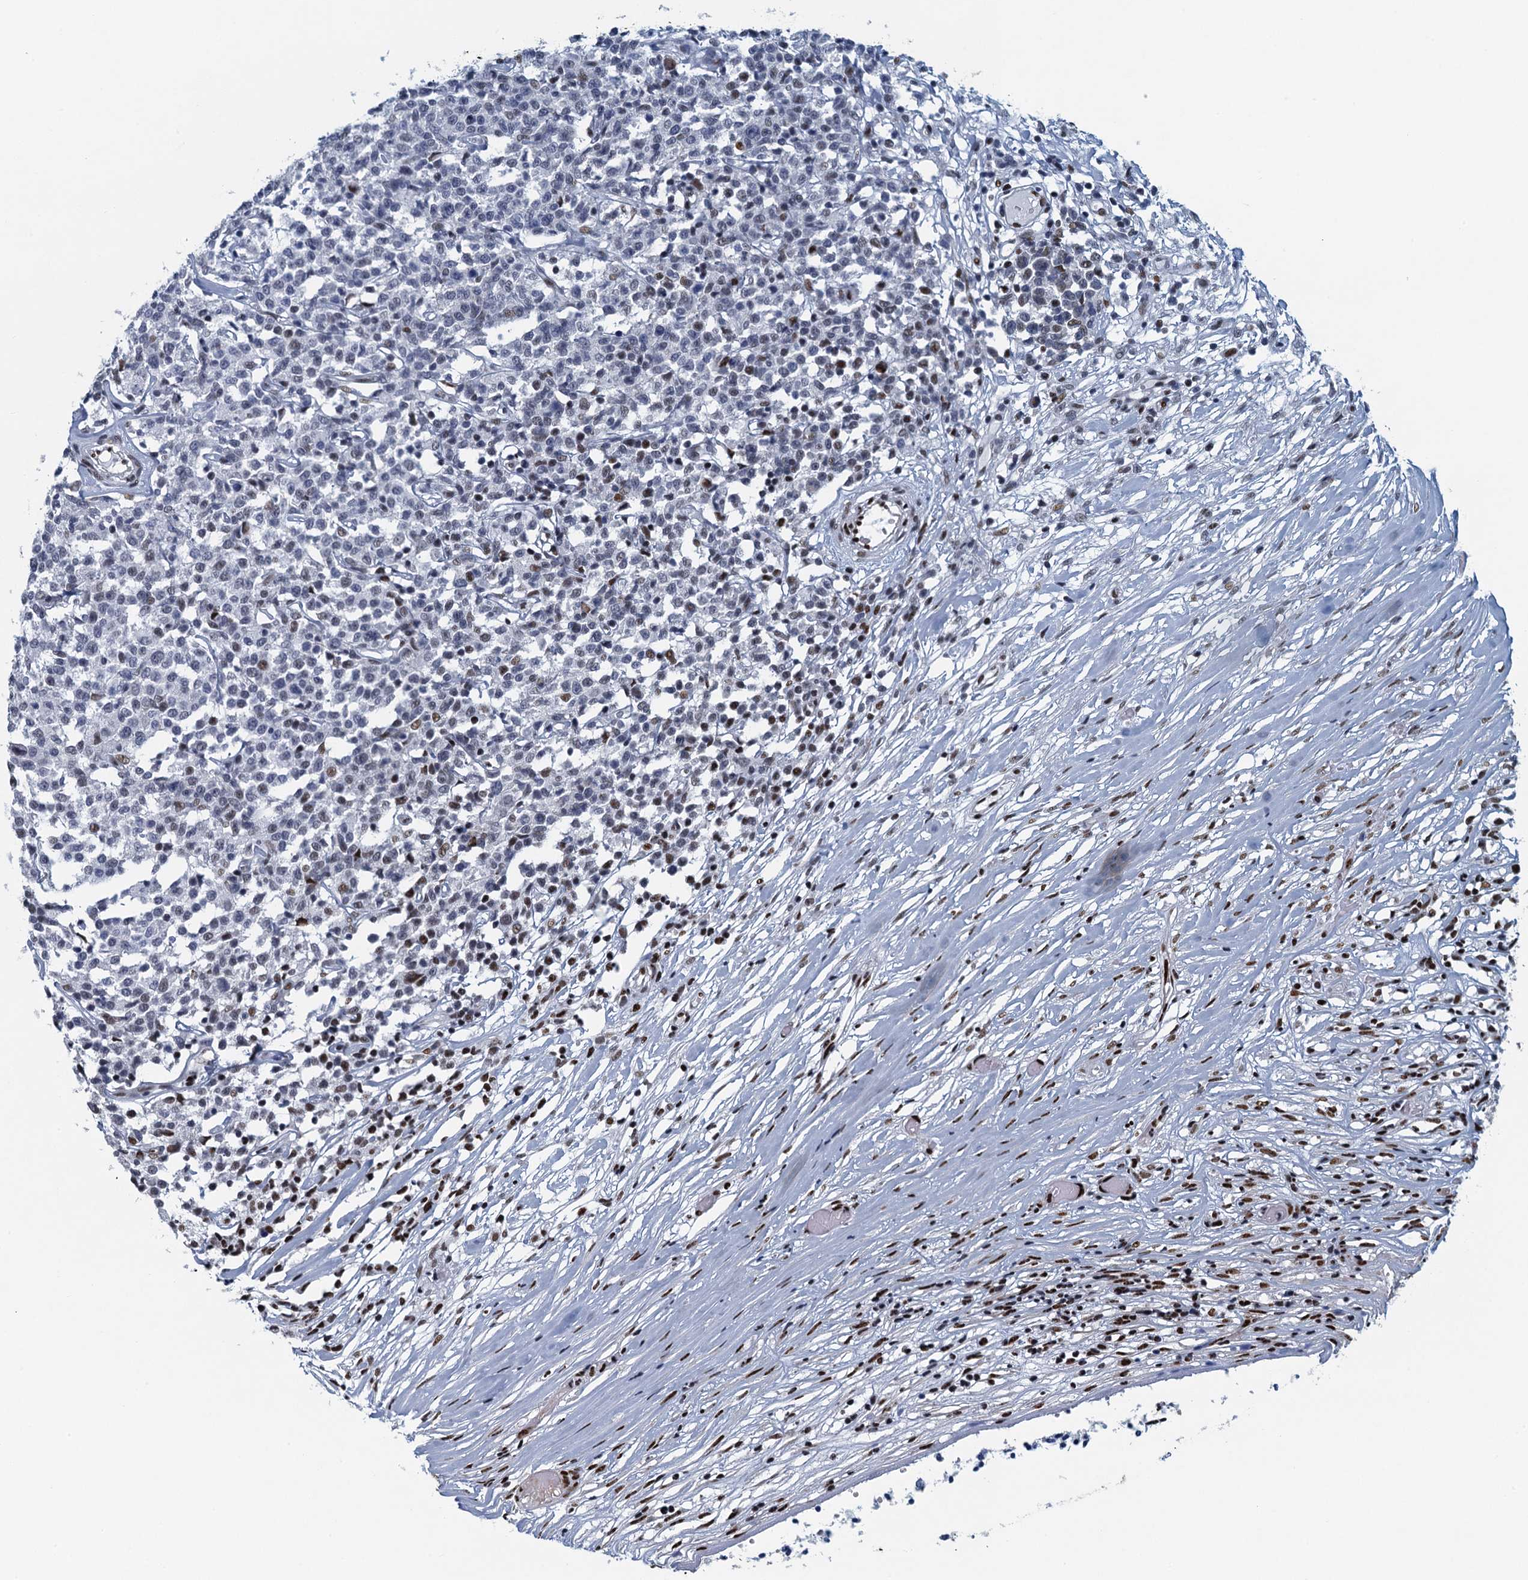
{"staining": {"intensity": "negative", "quantity": "none", "location": "none"}, "tissue": "lymphoma", "cell_type": "Tumor cells", "image_type": "cancer", "snomed": [{"axis": "morphology", "description": "Malignant lymphoma, non-Hodgkin's type, Low grade"}, {"axis": "topography", "description": "Small intestine"}], "caption": "Protein analysis of lymphoma exhibits no significant positivity in tumor cells.", "gene": "TTLL9", "patient": {"sex": "female", "age": 59}}